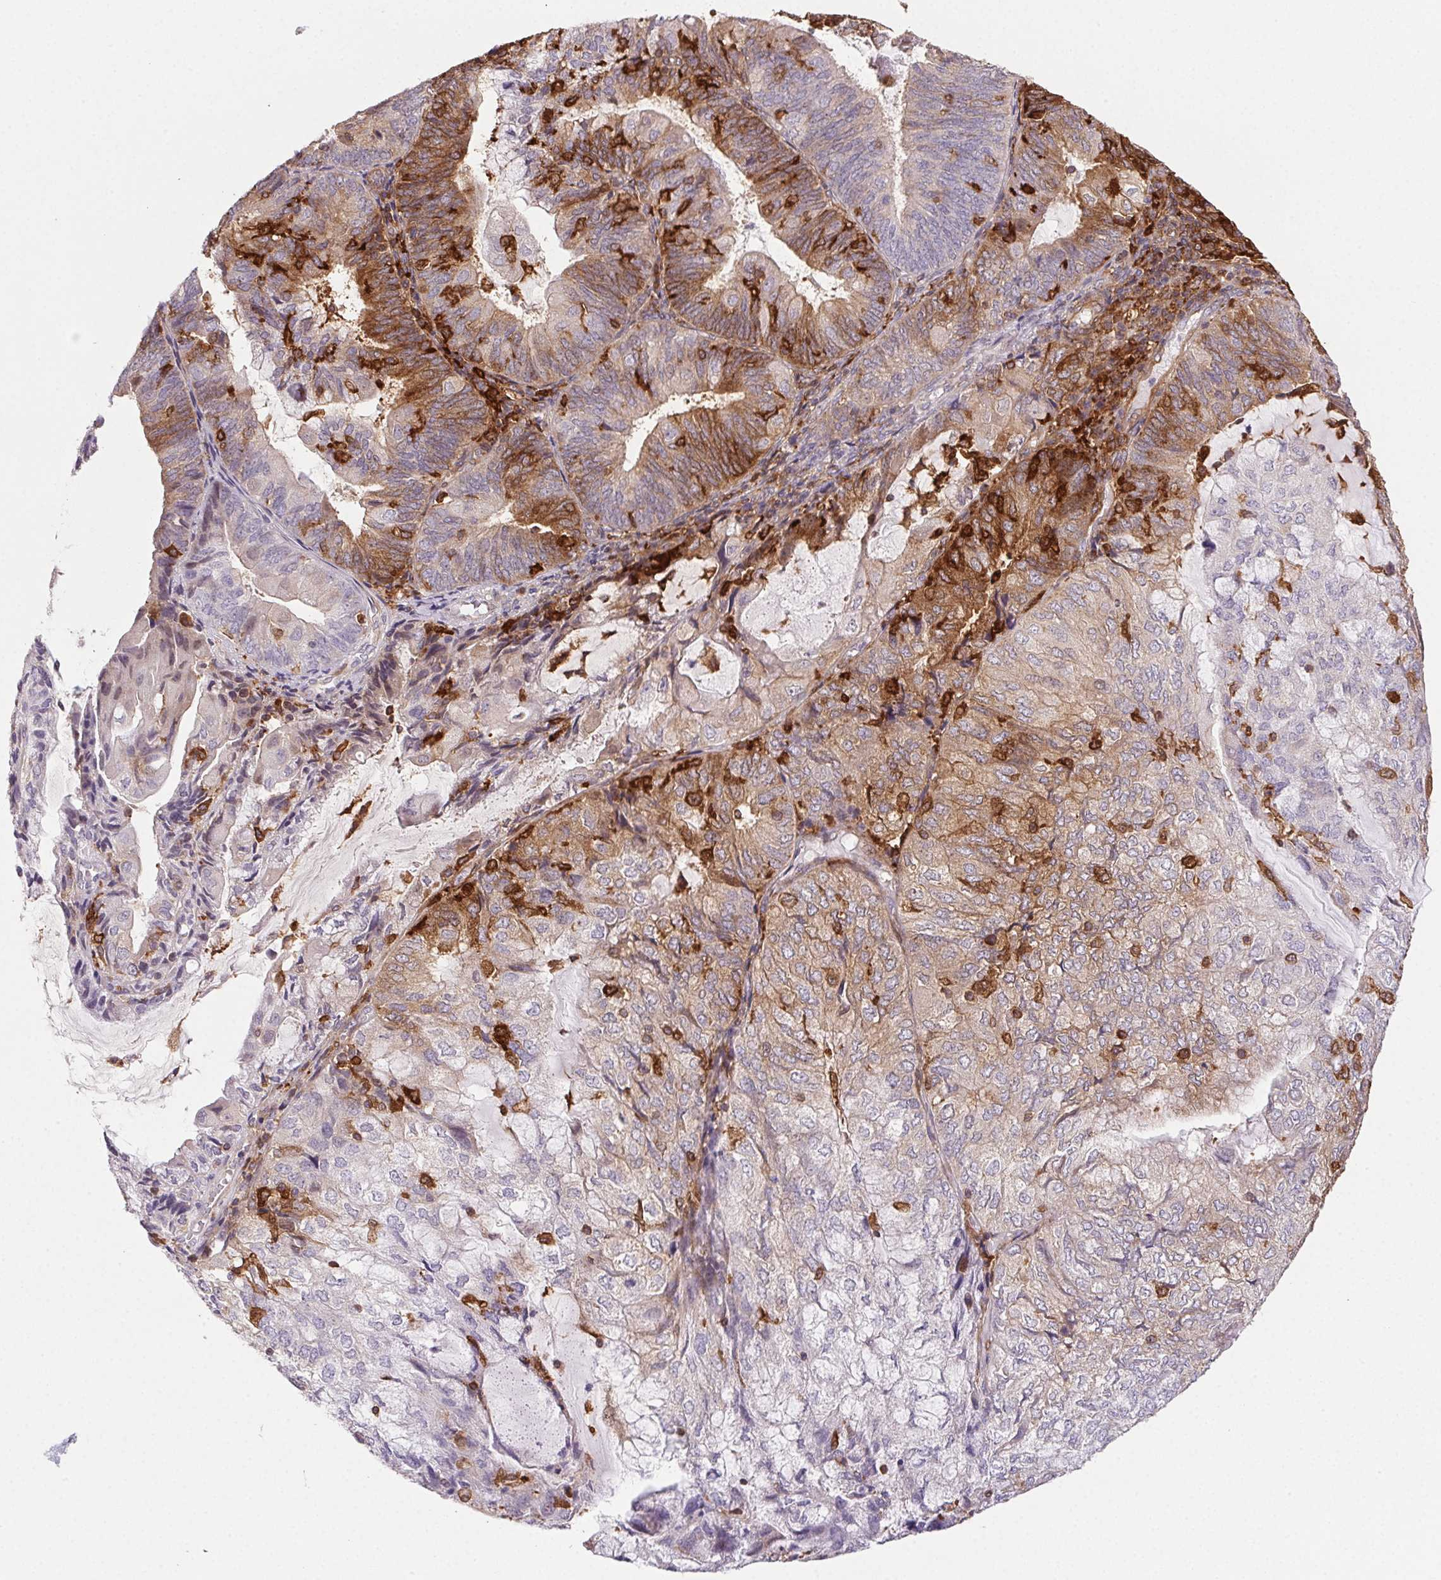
{"staining": {"intensity": "strong", "quantity": "<25%", "location": "cytoplasmic/membranous"}, "tissue": "endometrial cancer", "cell_type": "Tumor cells", "image_type": "cancer", "snomed": [{"axis": "morphology", "description": "Adenocarcinoma, NOS"}, {"axis": "topography", "description": "Endometrium"}], "caption": "This image demonstrates IHC staining of endometrial cancer, with medium strong cytoplasmic/membranous staining in approximately <25% of tumor cells.", "gene": "GBP1", "patient": {"sex": "female", "age": 81}}